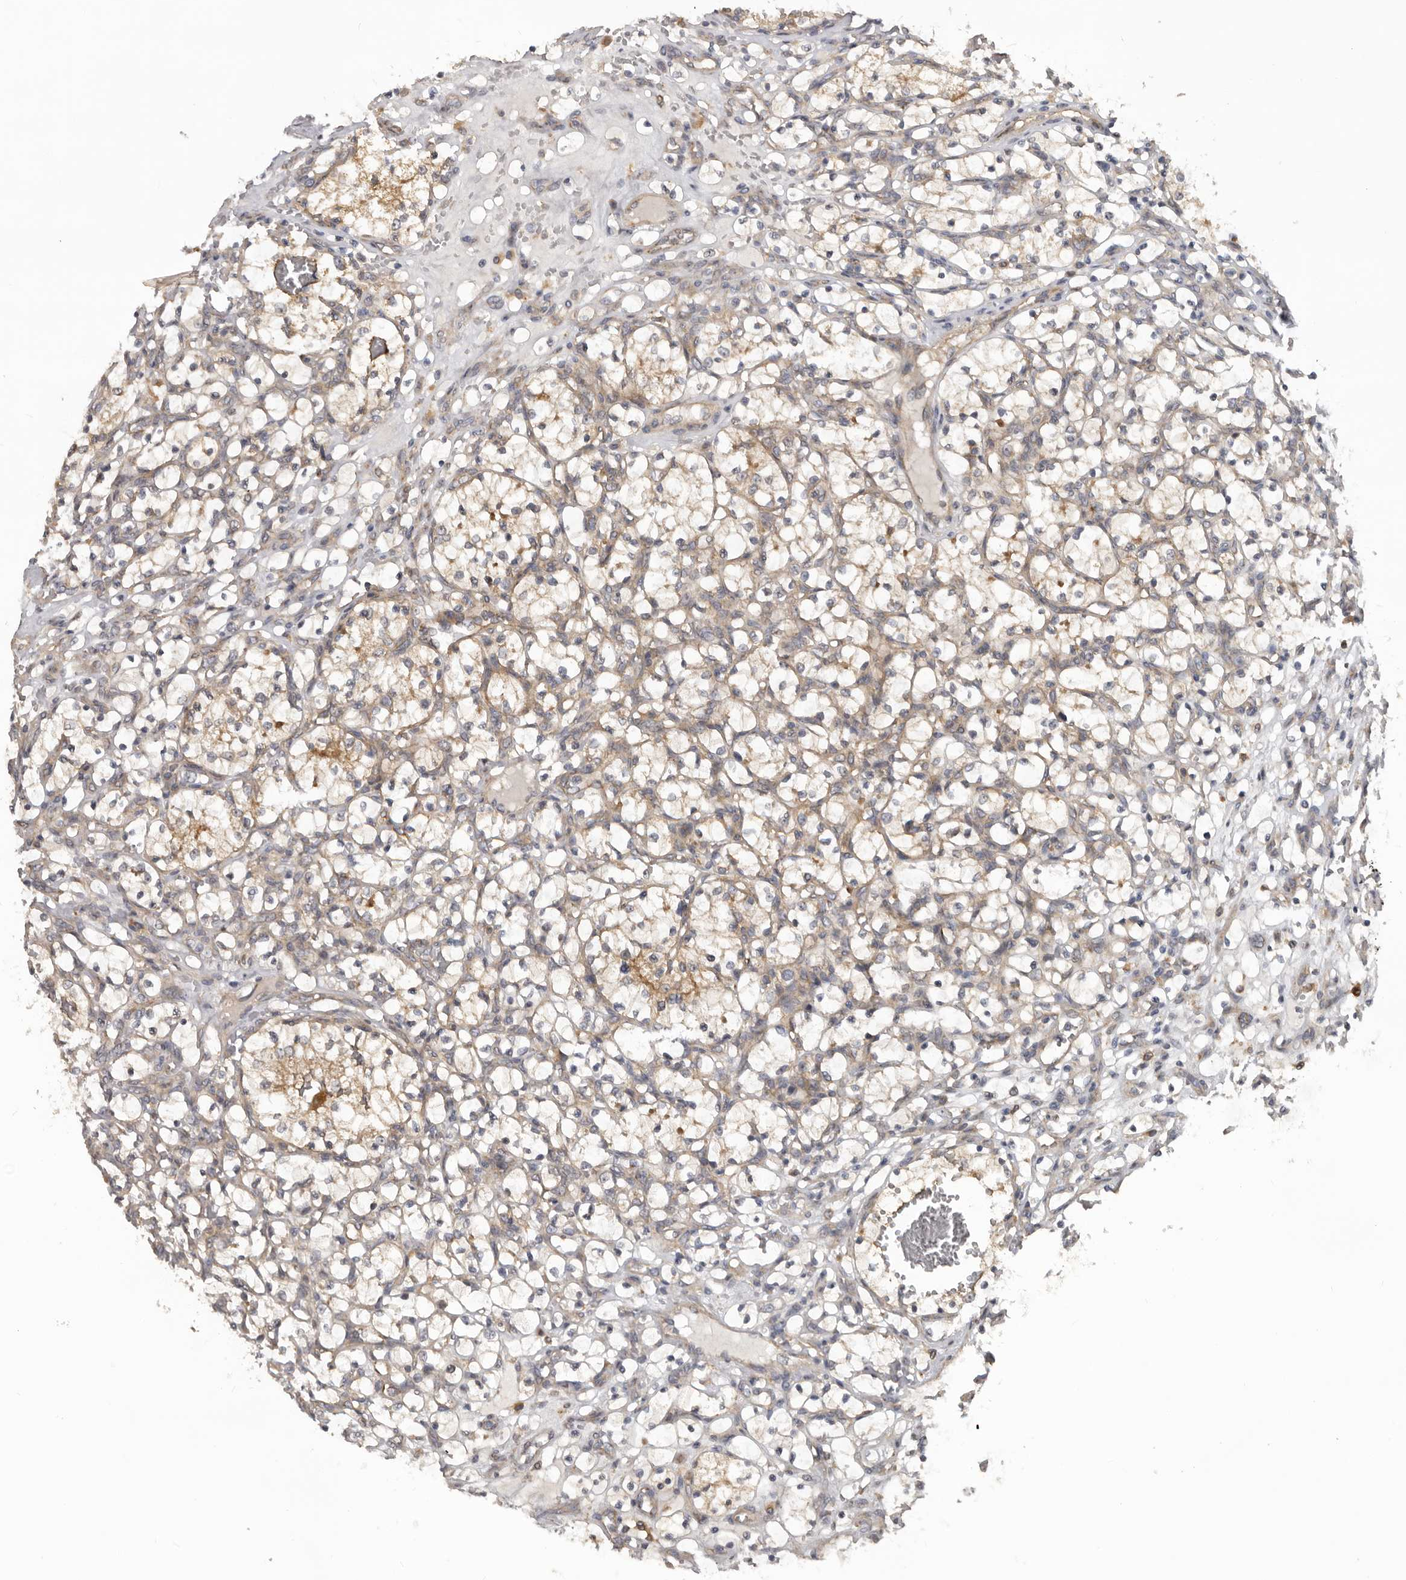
{"staining": {"intensity": "weak", "quantity": "25%-75%", "location": "cytoplasmic/membranous"}, "tissue": "renal cancer", "cell_type": "Tumor cells", "image_type": "cancer", "snomed": [{"axis": "morphology", "description": "Adenocarcinoma, NOS"}, {"axis": "topography", "description": "Kidney"}], "caption": "This is an image of immunohistochemistry (IHC) staining of renal cancer (adenocarcinoma), which shows weak positivity in the cytoplasmic/membranous of tumor cells.", "gene": "HINT3", "patient": {"sex": "female", "age": 69}}